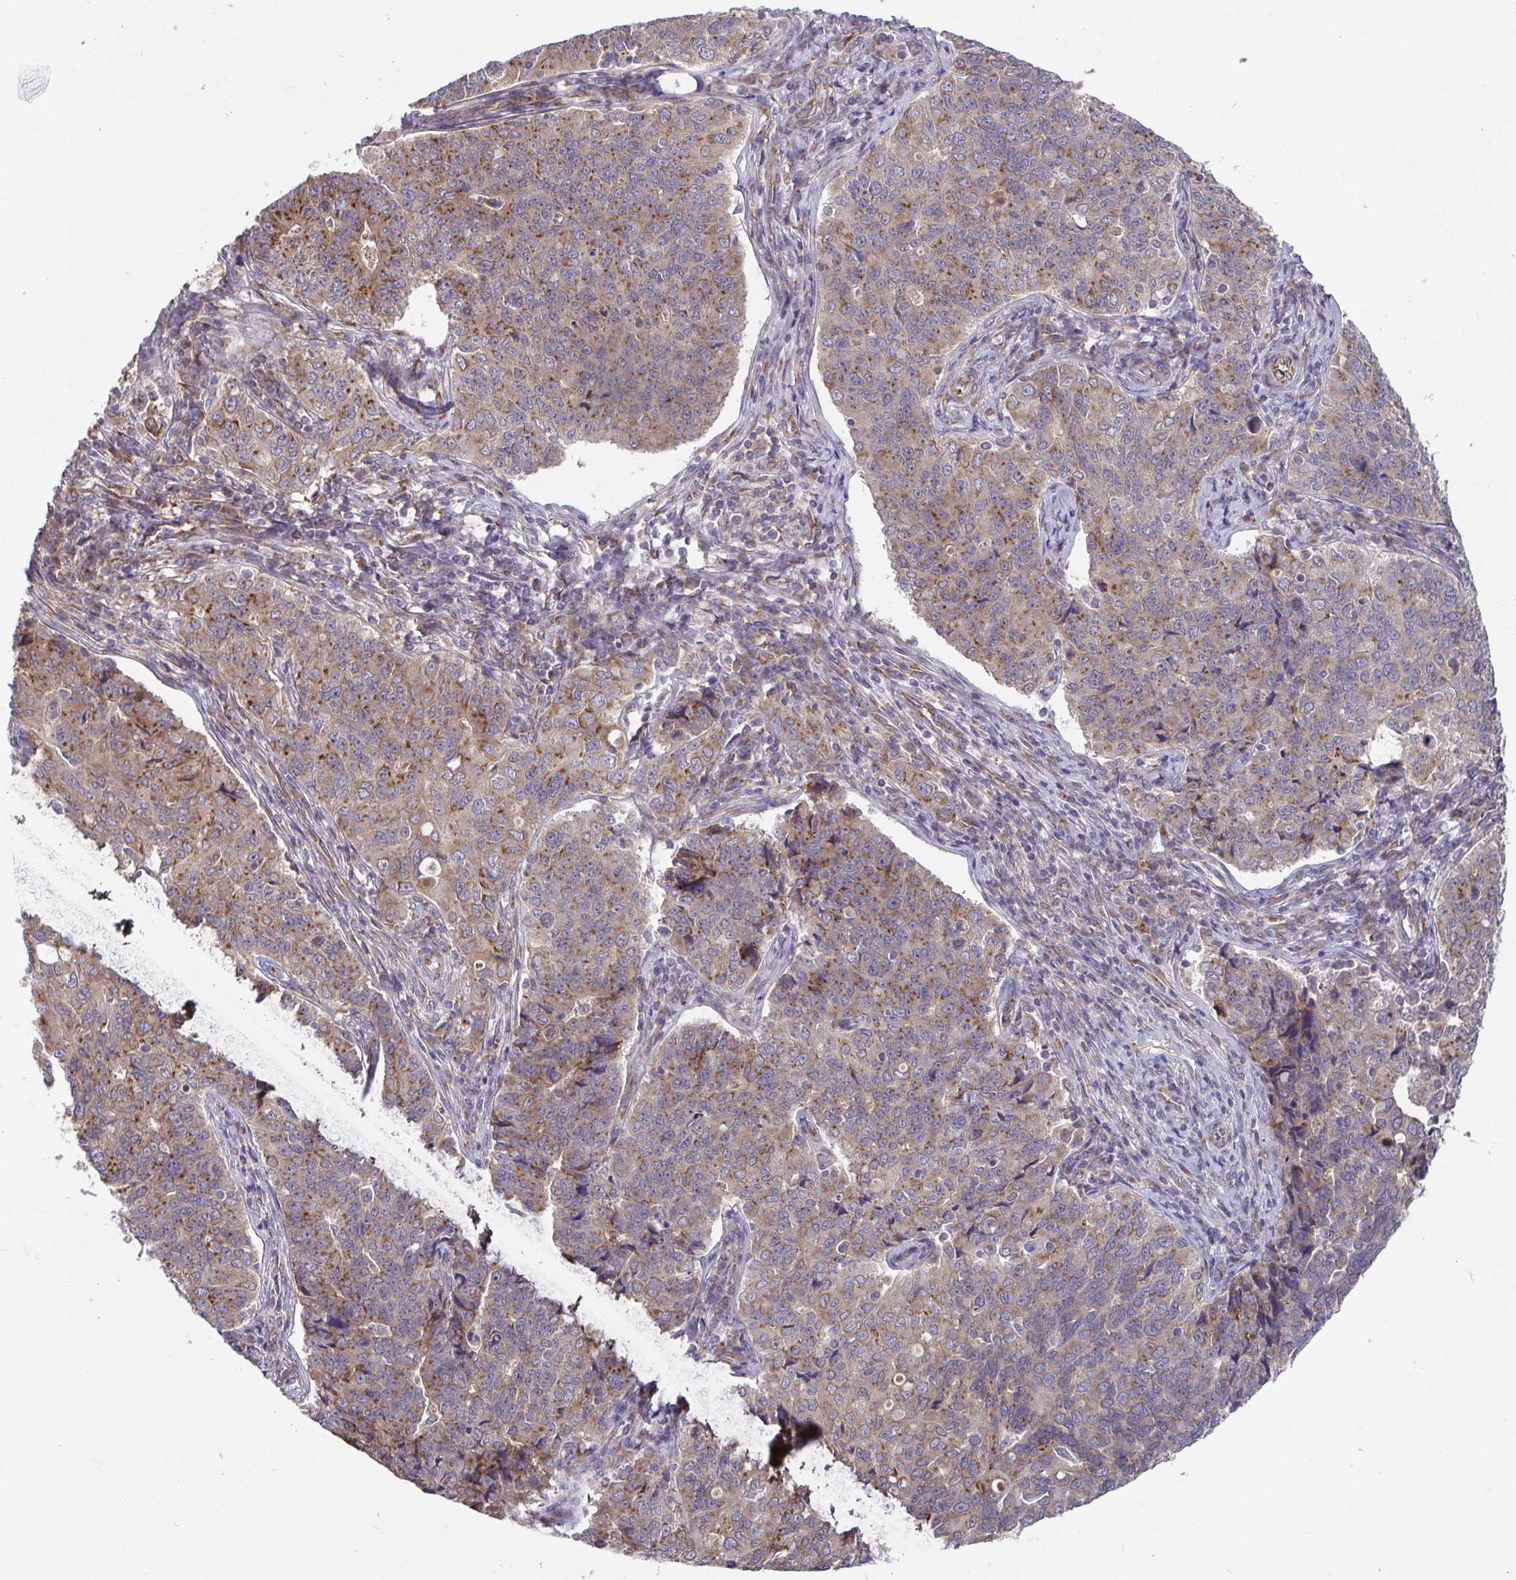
{"staining": {"intensity": "moderate", "quantity": ">75%", "location": "cytoplasmic/membranous"}, "tissue": "endometrial cancer", "cell_type": "Tumor cells", "image_type": "cancer", "snomed": [{"axis": "morphology", "description": "Adenocarcinoma, NOS"}, {"axis": "topography", "description": "Endometrium"}], "caption": "Immunohistochemical staining of human endometrial cancer (adenocarcinoma) demonstrates medium levels of moderate cytoplasmic/membranous protein staining in approximately >75% of tumor cells.", "gene": "ATP5MJ", "patient": {"sex": "female", "age": 43}}